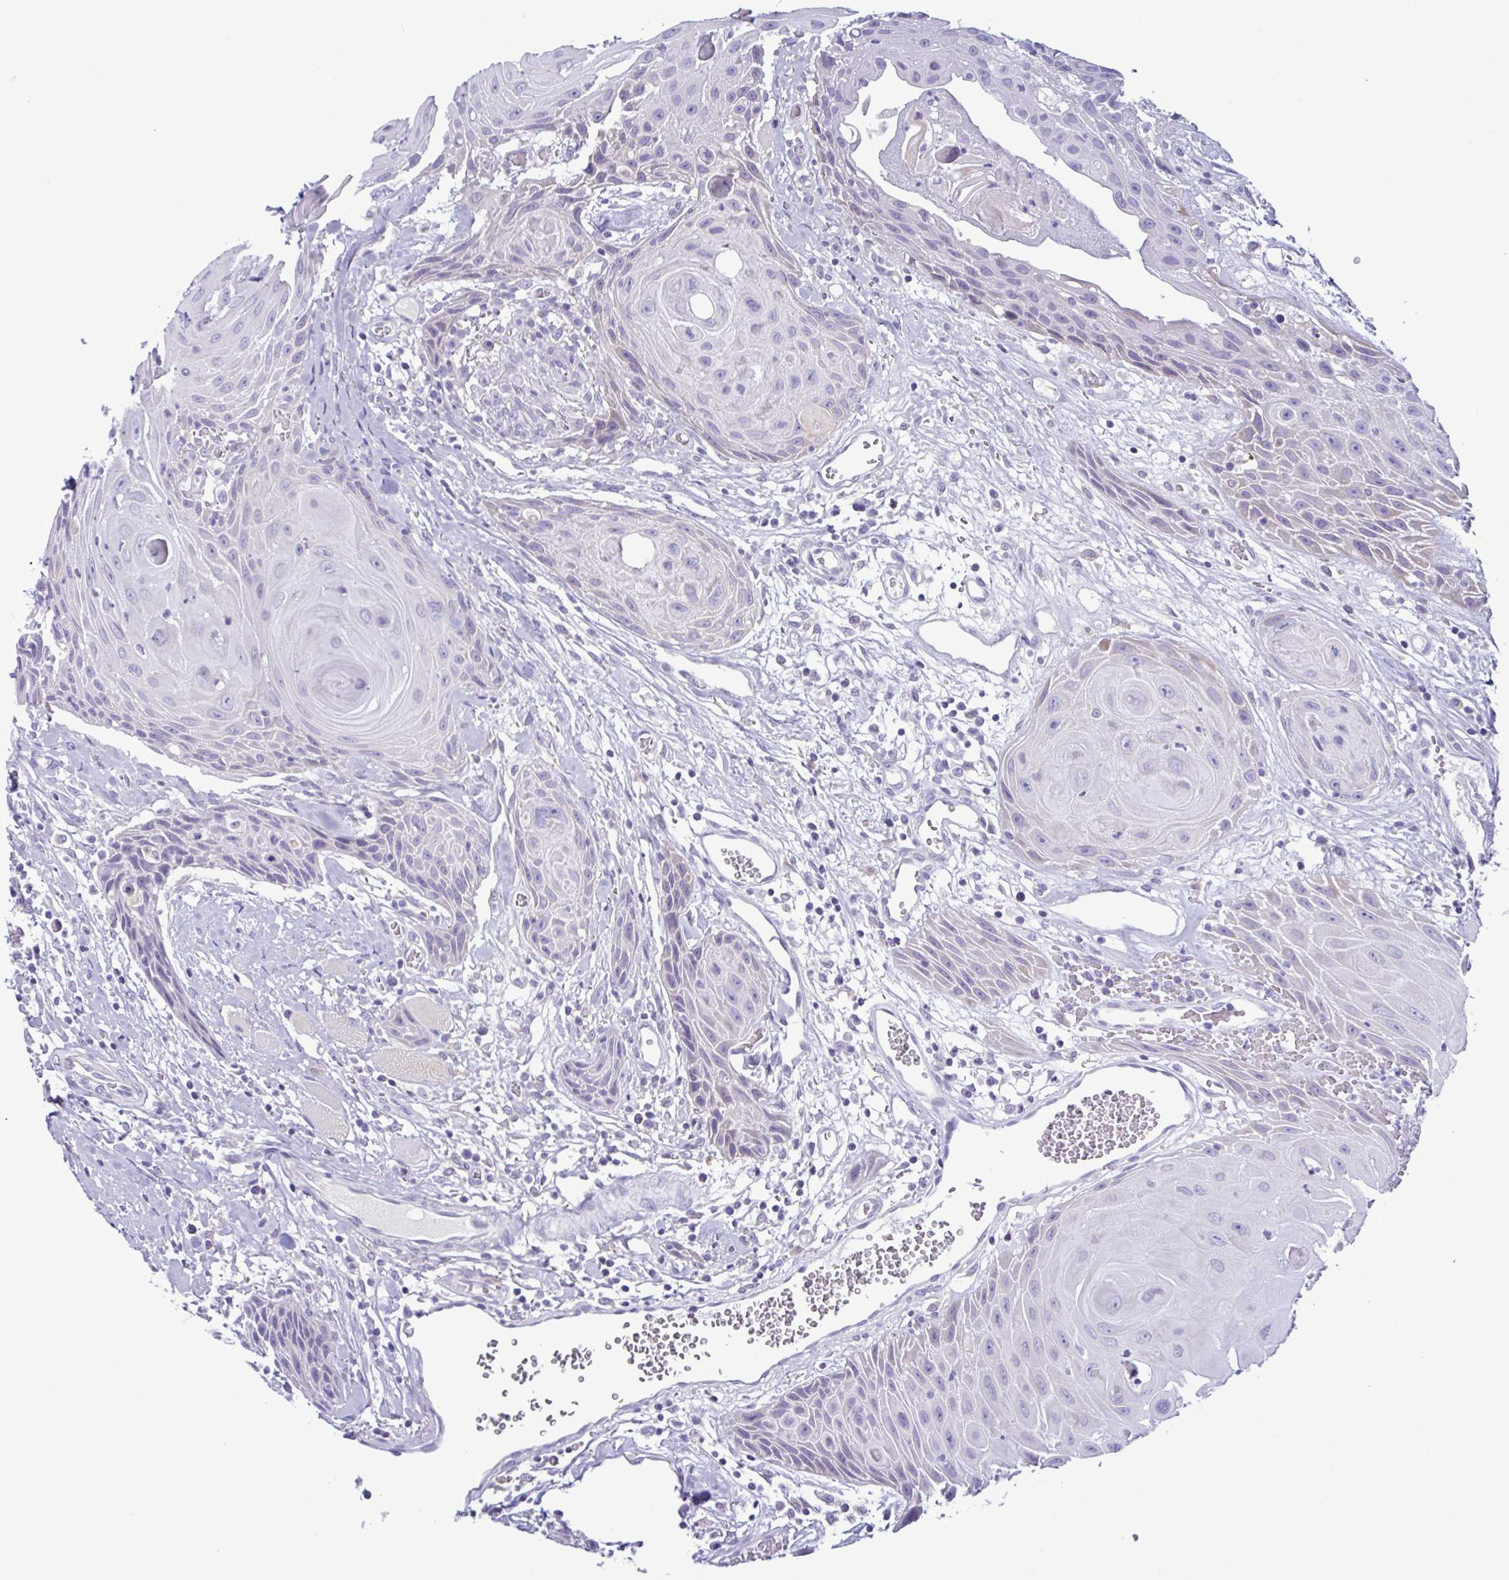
{"staining": {"intensity": "negative", "quantity": "none", "location": "none"}, "tissue": "head and neck cancer", "cell_type": "Tumor cells", "image_type": "cancer", "snomed": [{"axis": "morphology", "description": "Squamous cell carcinoma, NOS"}, {"axis": "topography", "description": "Oral tissue"}, {"axis": "topography", "description": "Head-Neck"}], "caption": "Tumor cells show no significant protein expression in head and neck cancer (squamous cell carcinoma).", "gene": "SREBF1", "patient": {"sex": "male", "age": 49}}